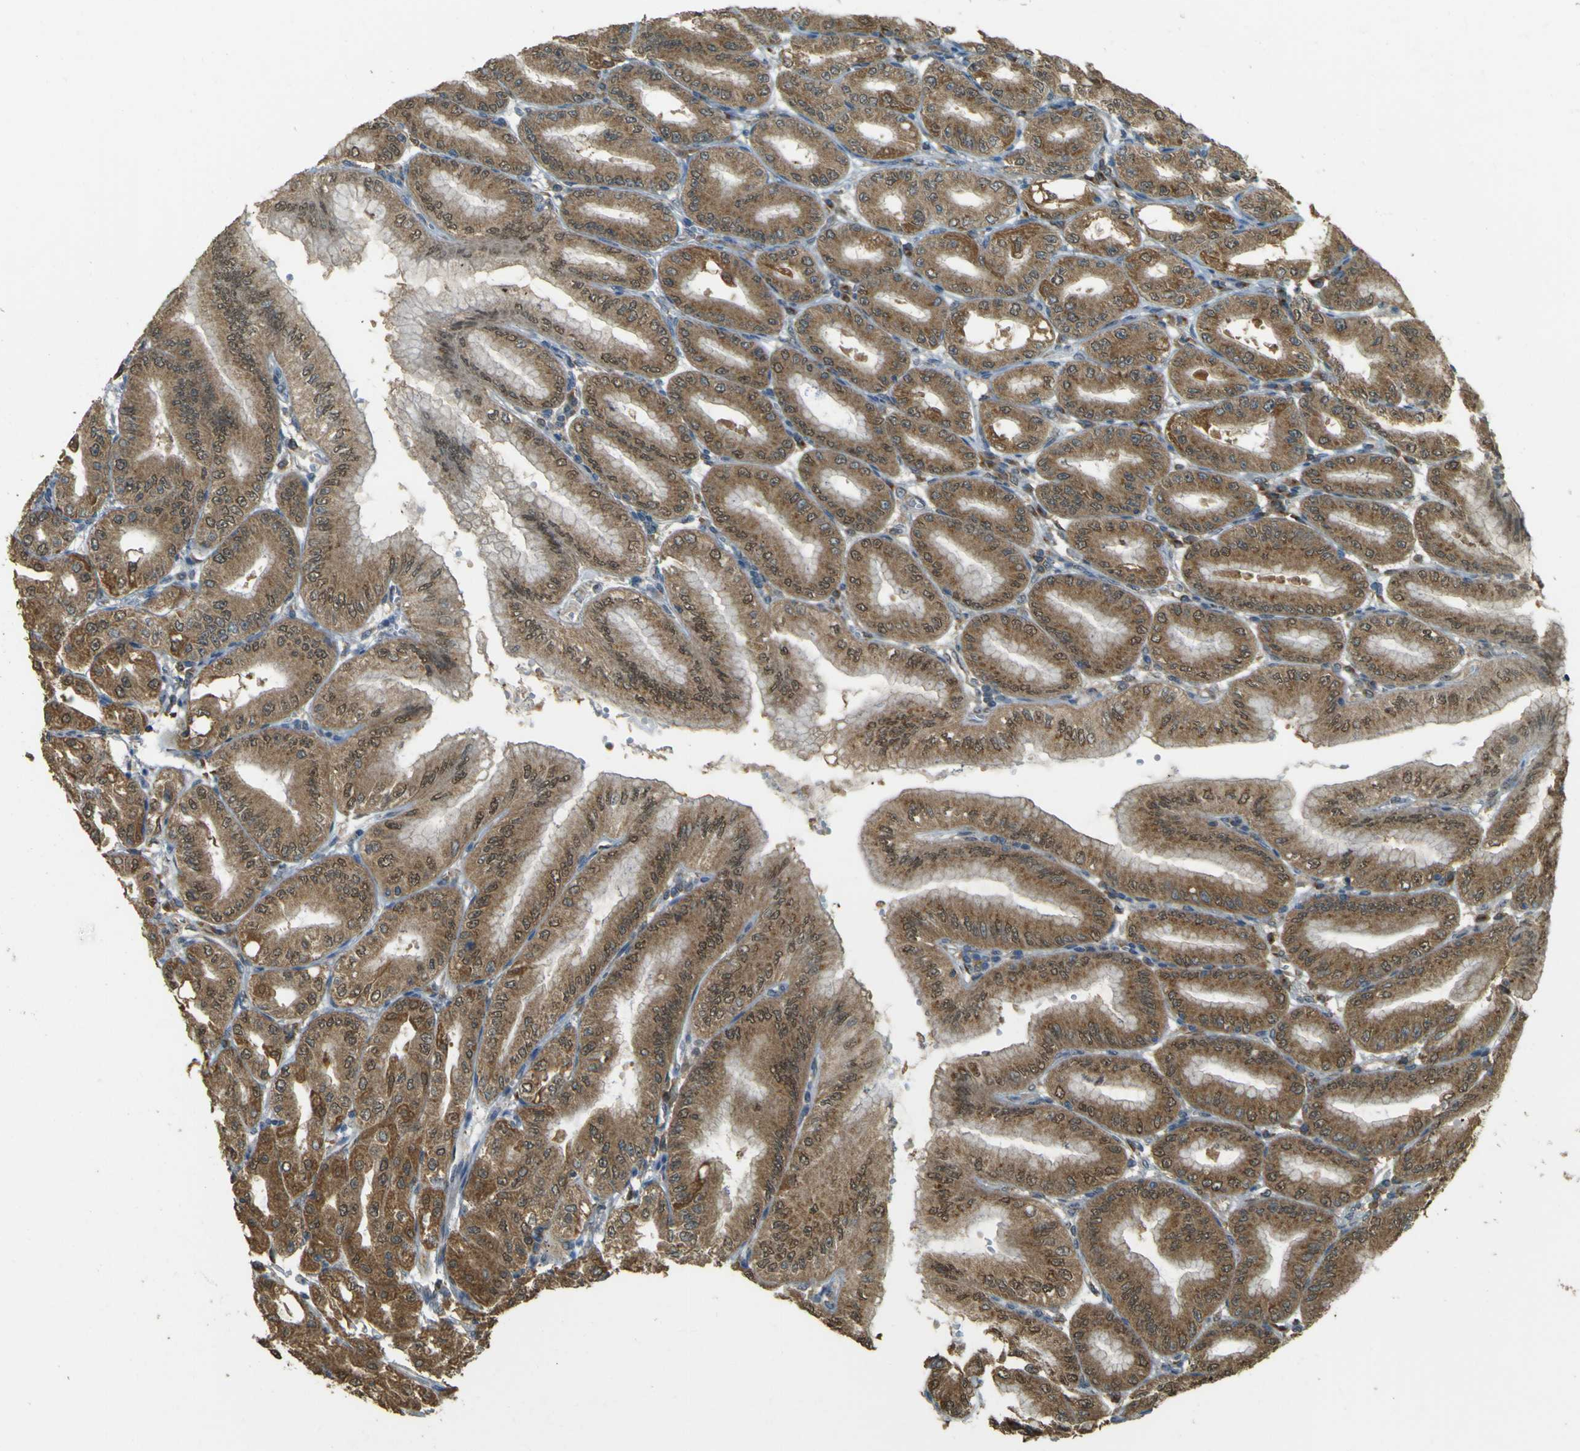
{"staining": {"intensity": "strong", "quantity": ">75%", "location": "cytoplasmic/membranous,nuclear"}, "tissue": "stomach", "cell_type": "Glandular cells", "image_type": "normal", "snomed": [{"axis": "morphology", "description": "Normal tissue, NOS"}, {"axis": "topography", "description": "Stomach, lower"}], "caption": "Stomach stained with a brown dye shows strong cytoplasmic/membranous,nuclear positive staining in about >75% of glandular cells.", "gene": "GOLGA1", "patient": {"sex": "male", "age": 71}}